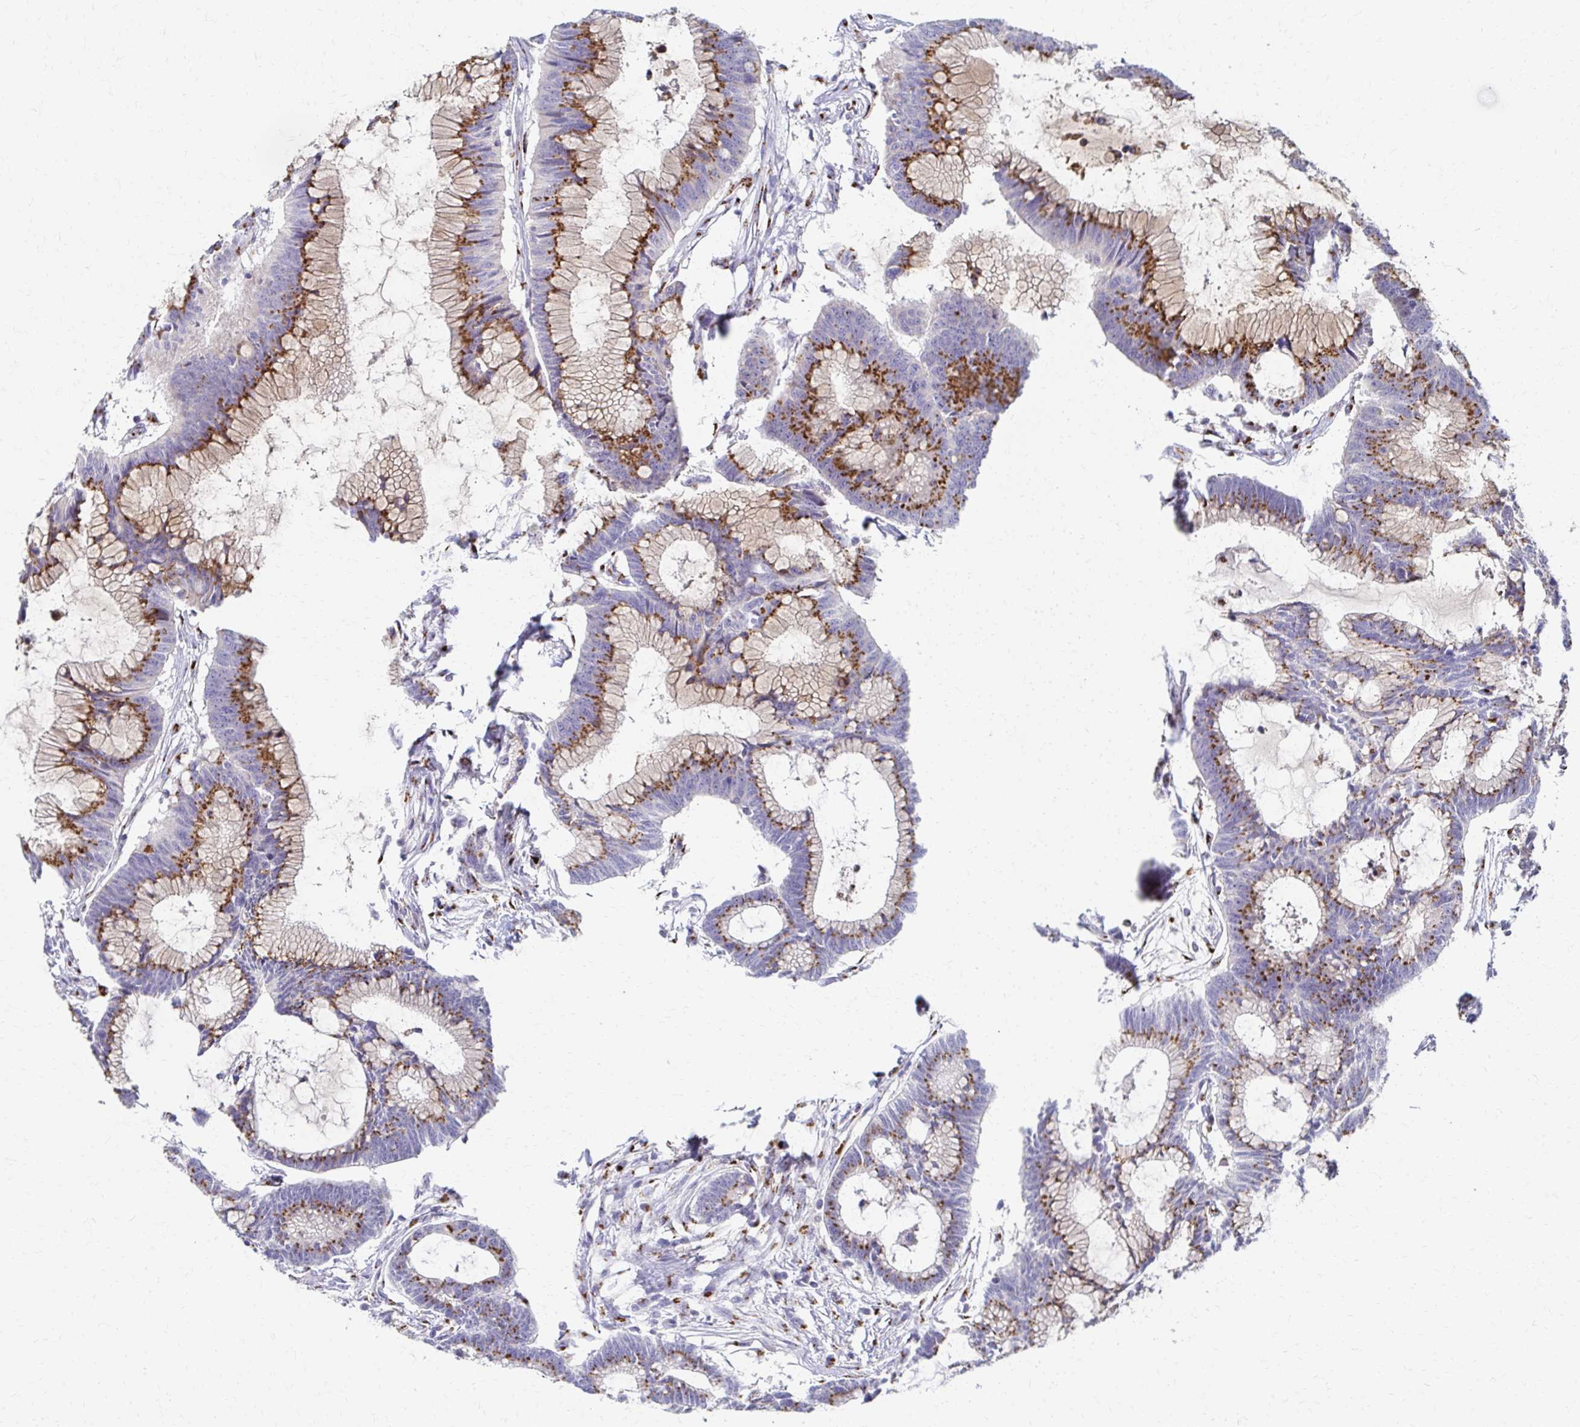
{"staining": {"intensity": "moderate", "quantity": ">75%", "location": "cytoplasmic/membranous"}, "tissue": "colorectal cancer", "cell_type": "Tumor cells", "image_type": "cancer", "snomed": [{"axis": "morphology", "description": "Adenocarcinoma, NOS"}, {"axis": "topography", "description": "Colon"}], "caption": "Immunohistochemical staining of colorectal cancer (adenocarcinoma) demonstrates medium levels of moderate cytoplasmic/membranous protein staining in about >75% of tumor cells. (brown staining indicates protein expression, while blue staining denotes nuclei).", "gene": "TM9SF1", "patient": {"sex": "female", "age": 78}}